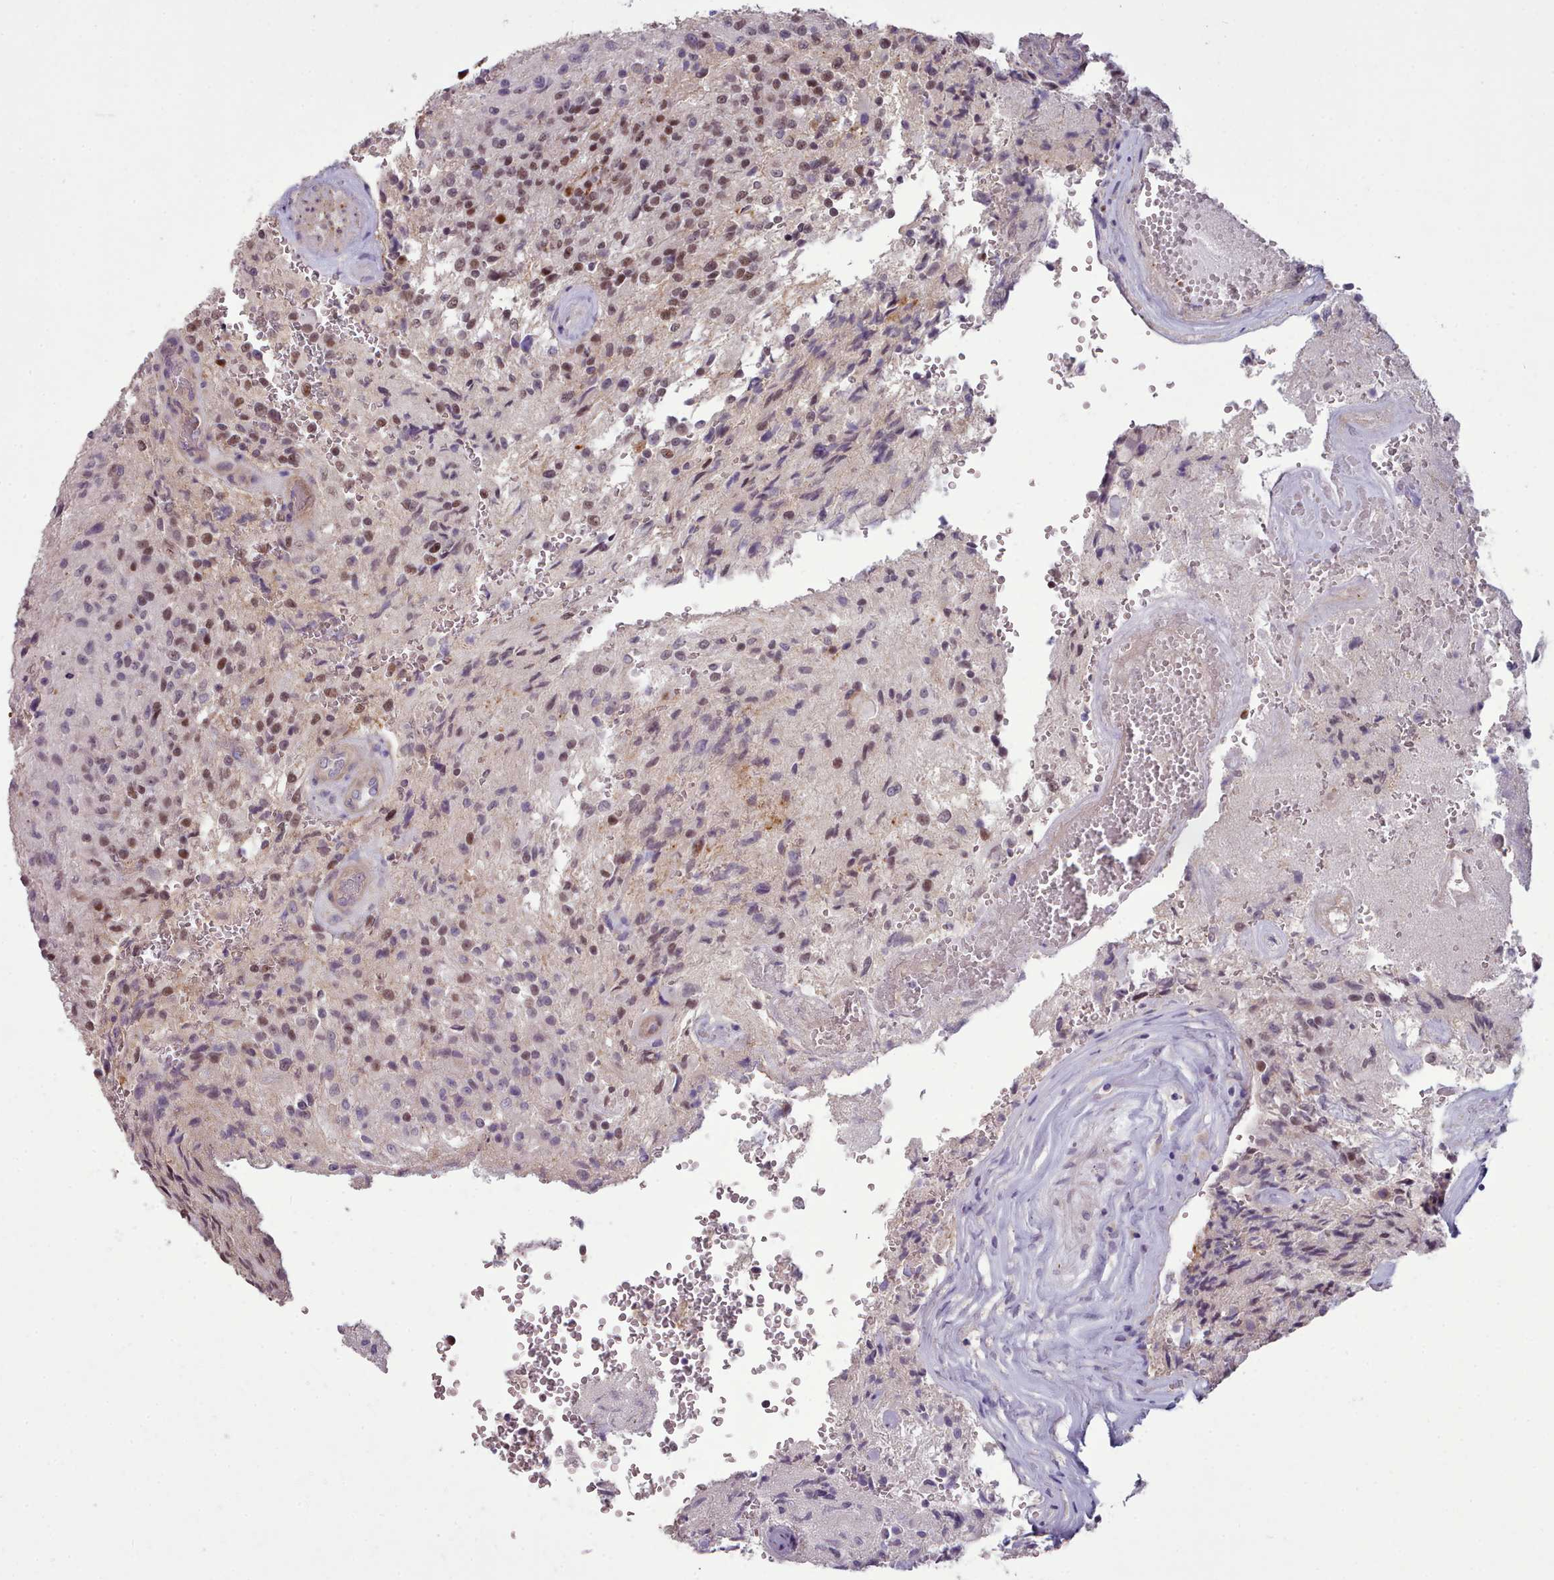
{"staining": {"intensity": "moderate", "quantity": "25%-75%", "location": "nuclear"}, "tissue": "glioma", "cell_type": "Tumor cells", "image_type": "cancer", "snomed": [{"axis": "morphology", "description": "Normal tissue, NOS"}, {"axis": "morphology", "description": "Glioma, malignant, High grade"}, {"axis": "topography", "description": "Cerebral cortex"}], "caption": "Immunohistochemical staining of glioma displays medium levels of moderate nuclear positivity in approximately 25%-75% of tumor cells. (brown staining indicates protein expression, while blue staining denotes nuclei).", "gene": "DPF1", "patient": {"sex": "male", "age": 56}}